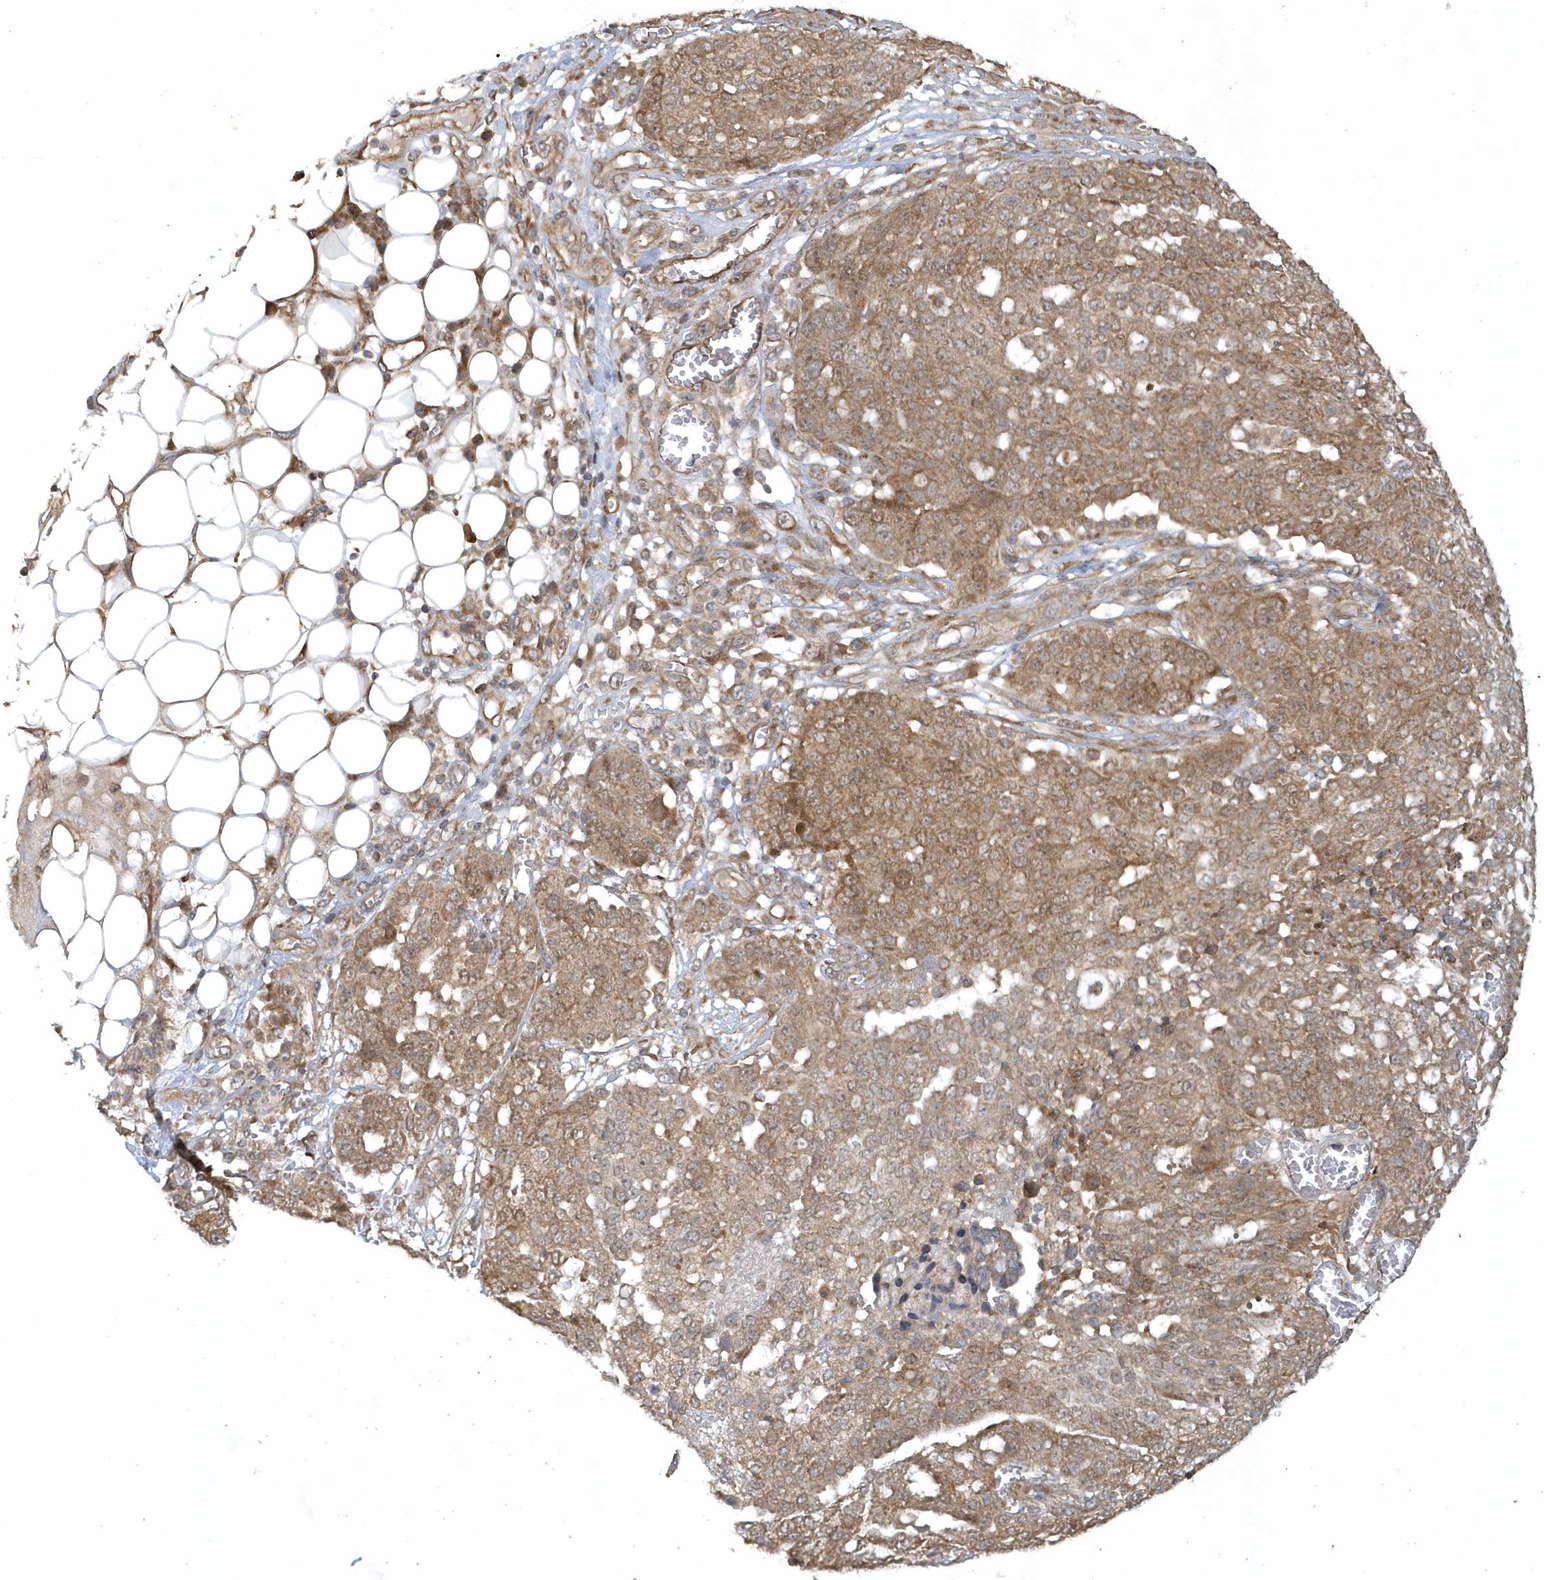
{"staining": {"intensity": "moderate", "quantity": ">75%", "location": "cytoplasmic/membranous"}, "tissue": "ovarian cancer", "cell_type": "Tumor cells", "image_type": "cancer", "snomed": [{"axis": "morphology", "description": "Cystadenocarcinoma, serous, NOS"}, {"axis": "topography", "description": "Soft tissue"}, {"axis": "topography", "description": "Ovary"}], "caption": "The micrograph displays immunohistochemical staining of ovarian cancer (serous cystadenocarcinoma). There is moderate cytoplasmic/membranous positivity is seen in about >75% of tumor cells. The staining was performed using DAB (3,3'-diaminobenzidine), with brown indicating positive protein expression. Nuclei are stained blue with hematoxylin.", "gene": "THG1L", "patient": {"sex": "female", "age": 57}}